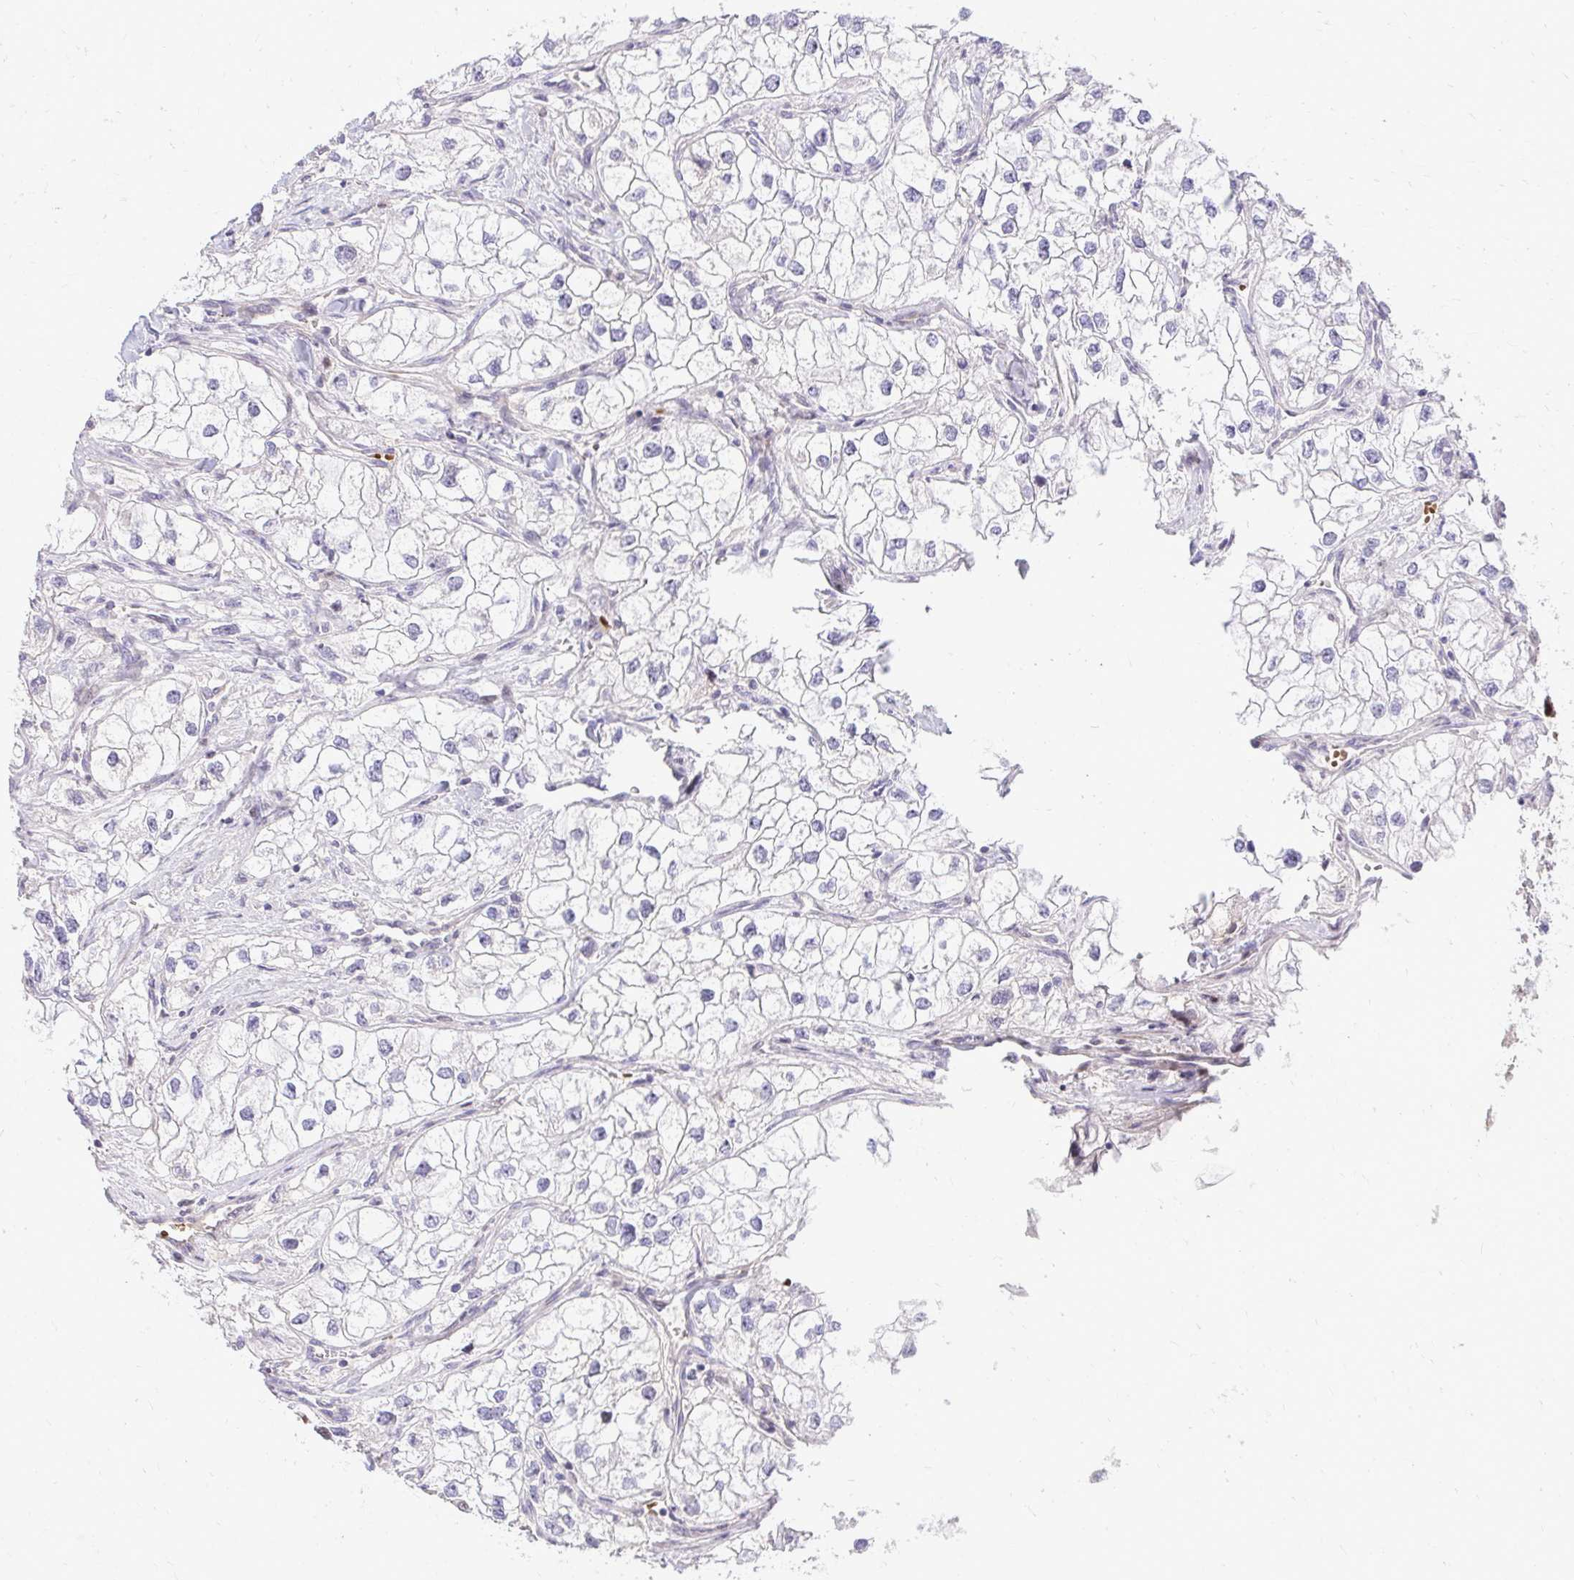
{"staining": {"intensity": "negative", "quantity": "none", "location": "none"}, "tissue": "renal cancer", "cell_type": "Tumor cells", "image_type": "cancer", "snomed": [{"axis": "morphology", "description": "Adenocarcinoma, NOS"}, {"axis": "topography", "description": "Kidney"}], "caption": "A histopathology image of human renal adenocarcinoma is negative for staining in tumor cells.", "gene": "DLX4", "patient": {"sex": "male", "age": 59}}